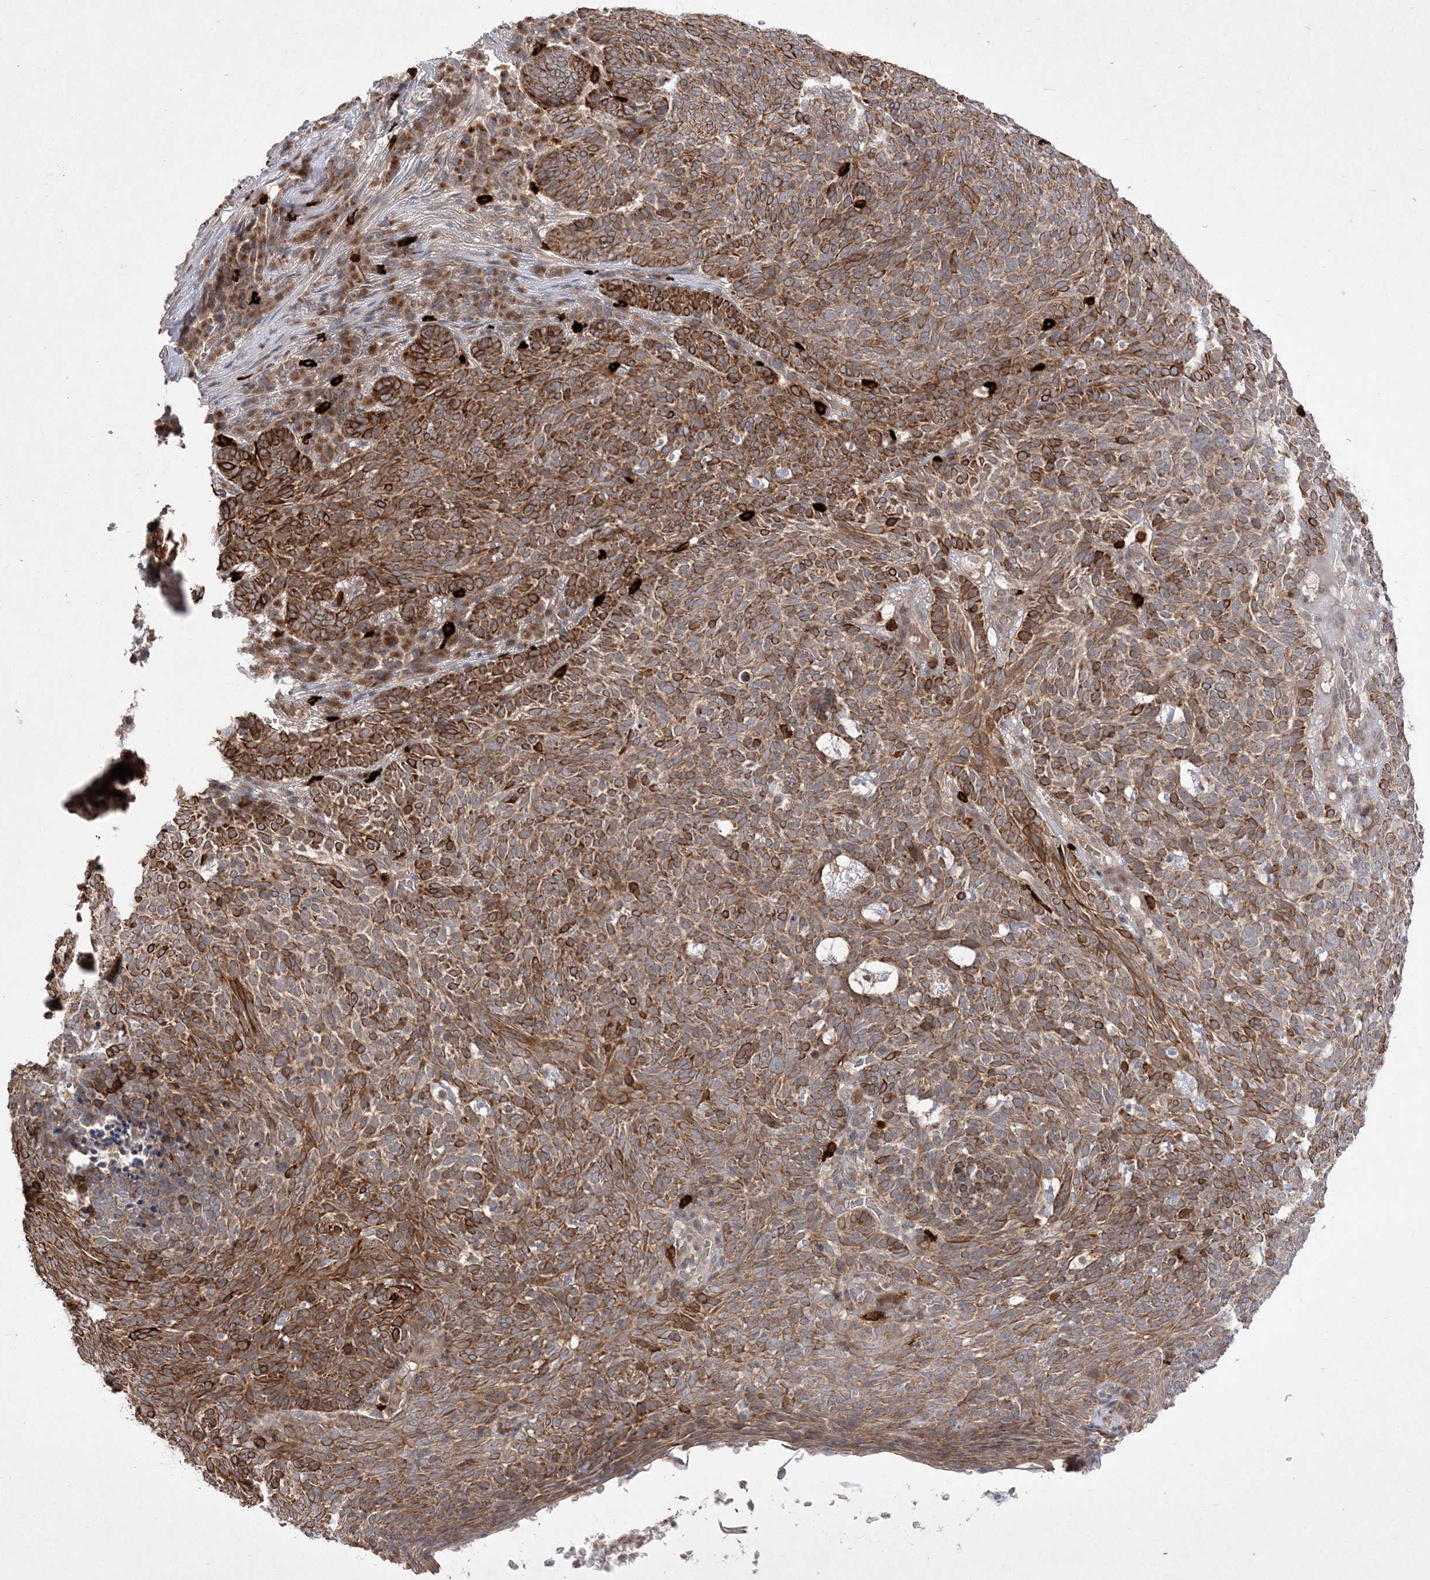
{"staining": {"intensity": "moderate", "quantity": ">75%", "location": "cytoplasmic/membranous"}, "tissue": "skin cancer", "cell_type": "Tumor cells", "image_type": "cancer", "snomed": [{"axis": "morphology", "description": "Squamous cell carcinoma, NOS"}, {"axis": "topography", "description": "Skin"}], "caption": "Skin squamous cell carcinoma stained with a protein marker shows moderate staining in tumor cells.", "gene": "CLNK", "patient": {"sex": "female", "age": 90}}